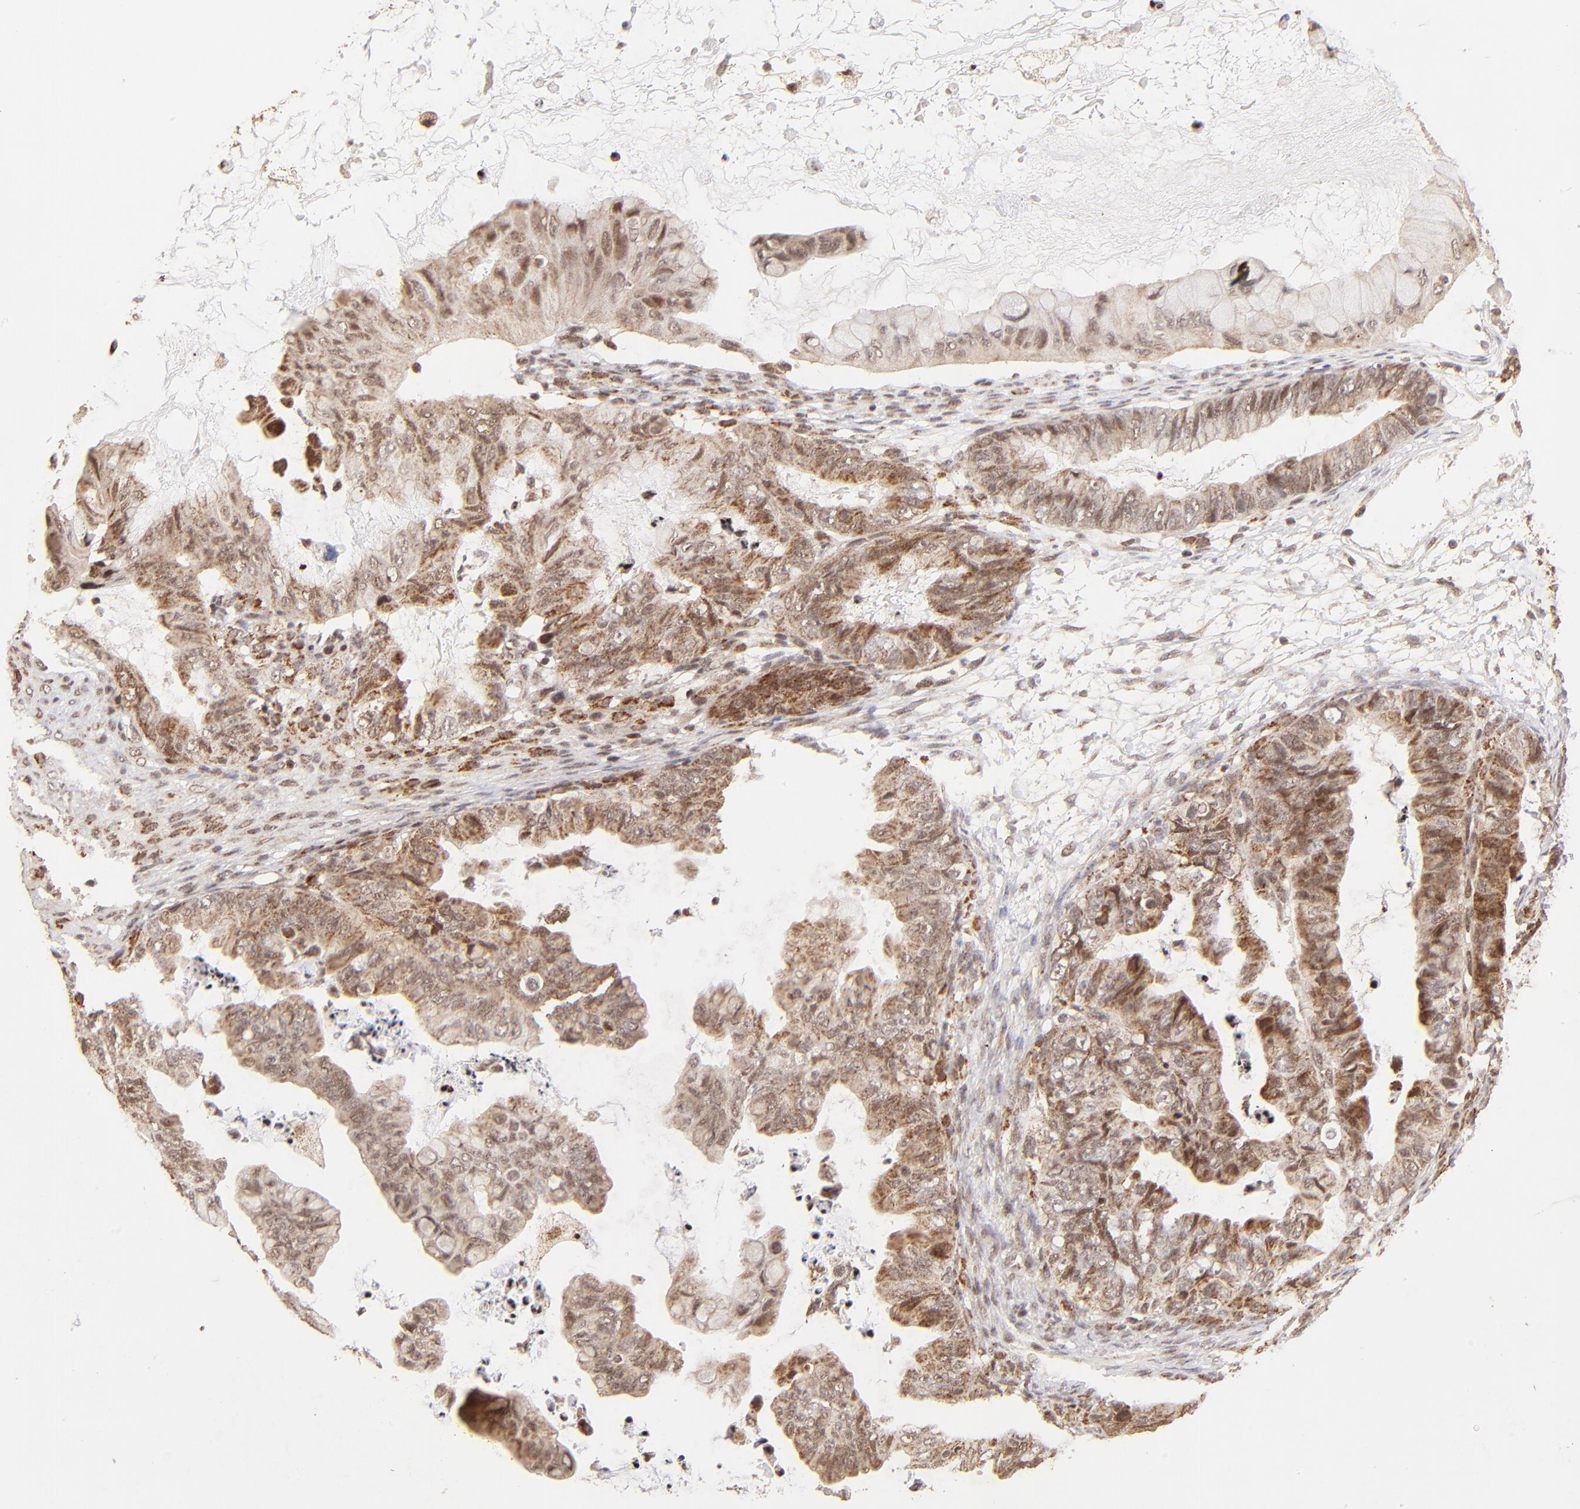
{"staining": {"intensity": "strong", "quantity": ">75%", "location": "cytoplasmic/membranous"}, "tissue": "ovarian cancer", "cell_type": "Tumor cells", "image_type": "cancer", "snomed": [{"axis": "morphology", "description": "Cystadenocarcinoma, mucinous, NOS"}, {"axis": "topography", "description": "Ovary"}], "caption": "The immunohistochemical stain labels strong cytoplasmic/membranous positivity in tumor cells of ovarian cancer tissue.", "gene": "MED15", "patient": {"sex": "female", "age": 36}}